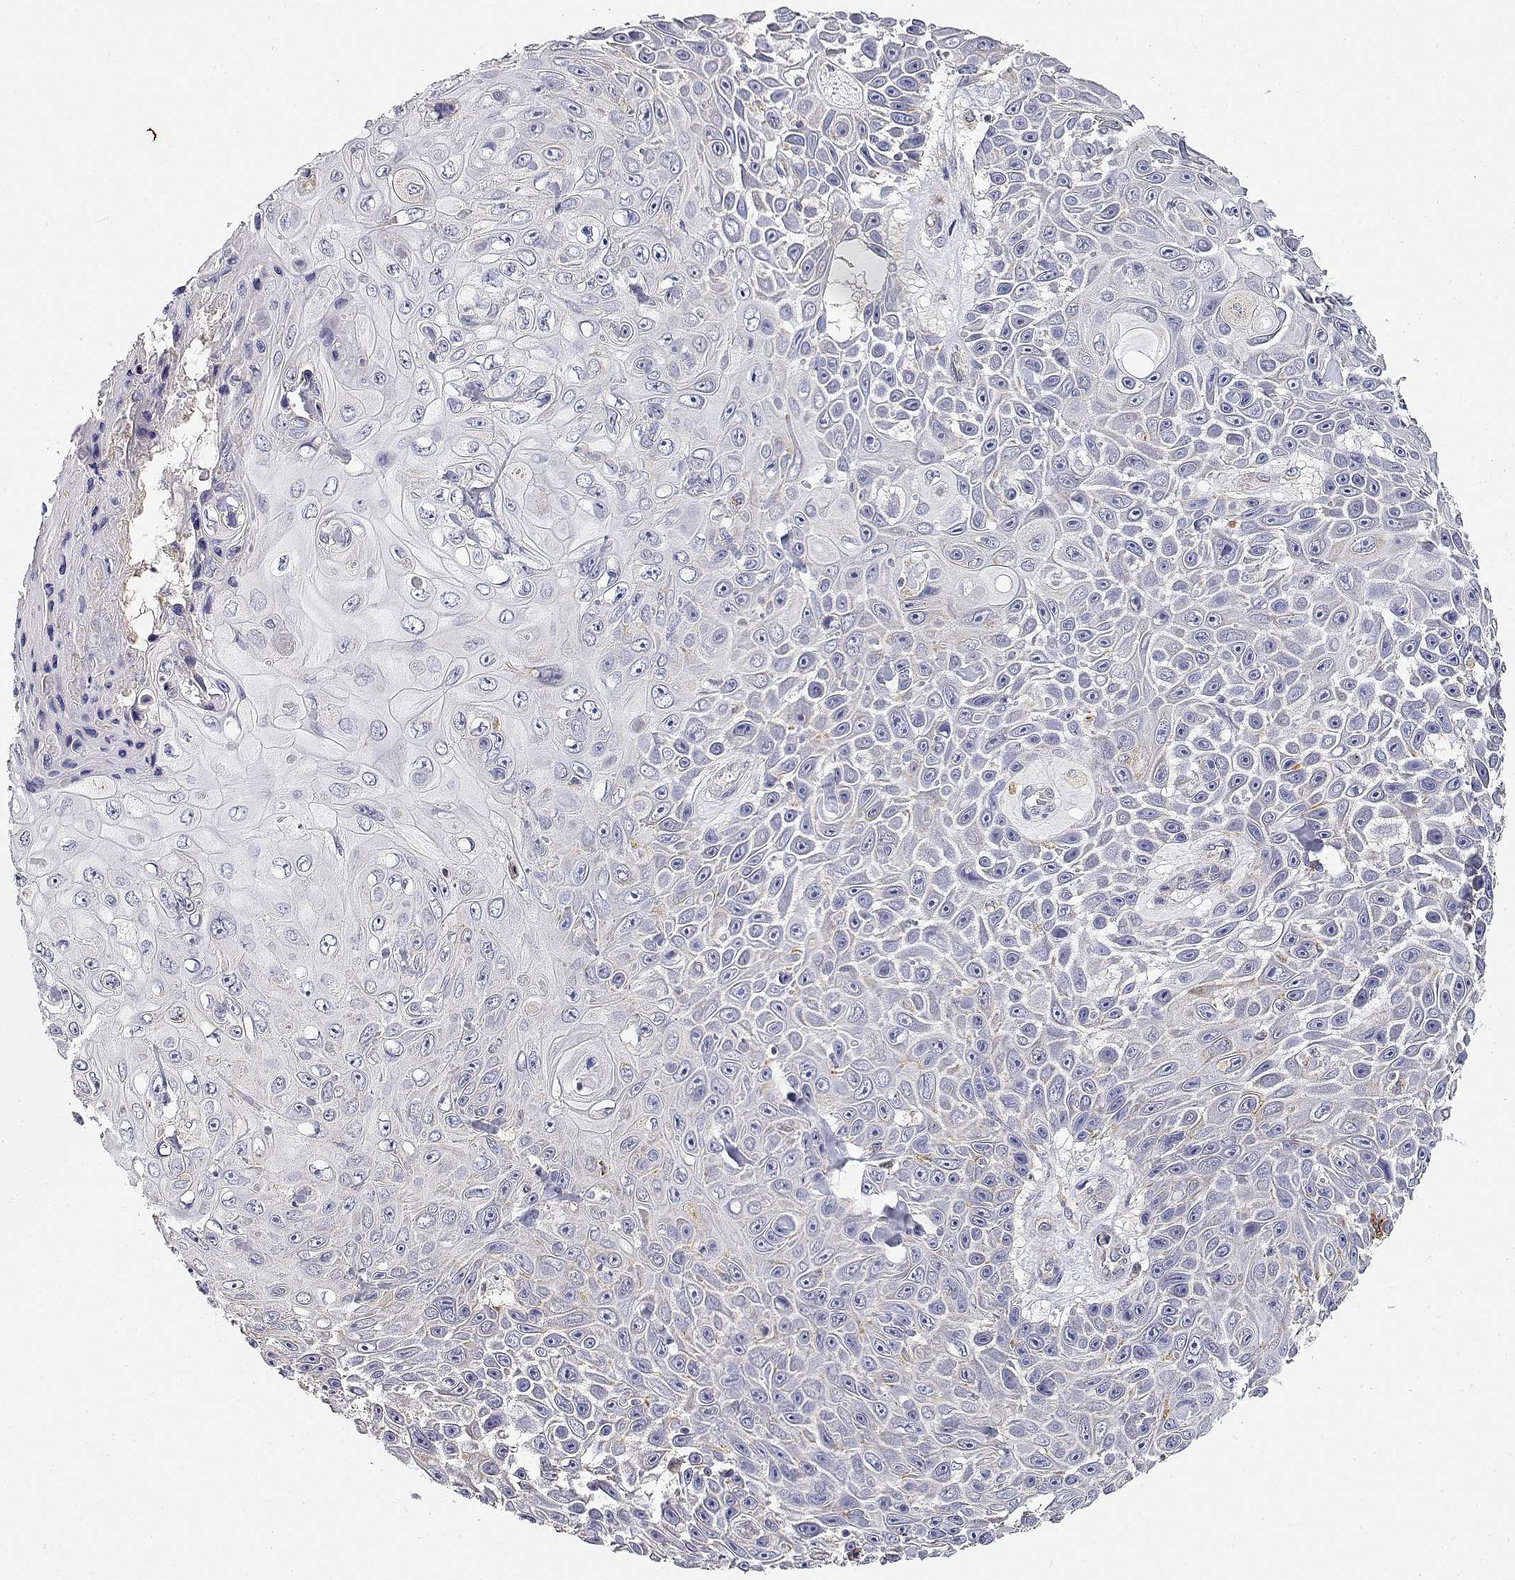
{"staining": {"intensity": "negative", "quantity": "none", "location": "none"}, "tissue": "skin cancer", "cell_type": "Tumor cells", "image_type": "cancer", "snomed": [{"axis": "morphology", "description": "Squamous cell carcinoma, NOS"}, {"axis": "topography", "description": "Skin"}], "caption": "Immunohistochemical staining of human skin squamous cell carcinoma shows no significant staining in tumor cells. (Stains: DAB immunohistochemistry with hematoxylin counter stain, Microscopy: brightfield microscopy at high magnification).", "gene": "ADA", "patient": {"sex": "male", "age": 82}}